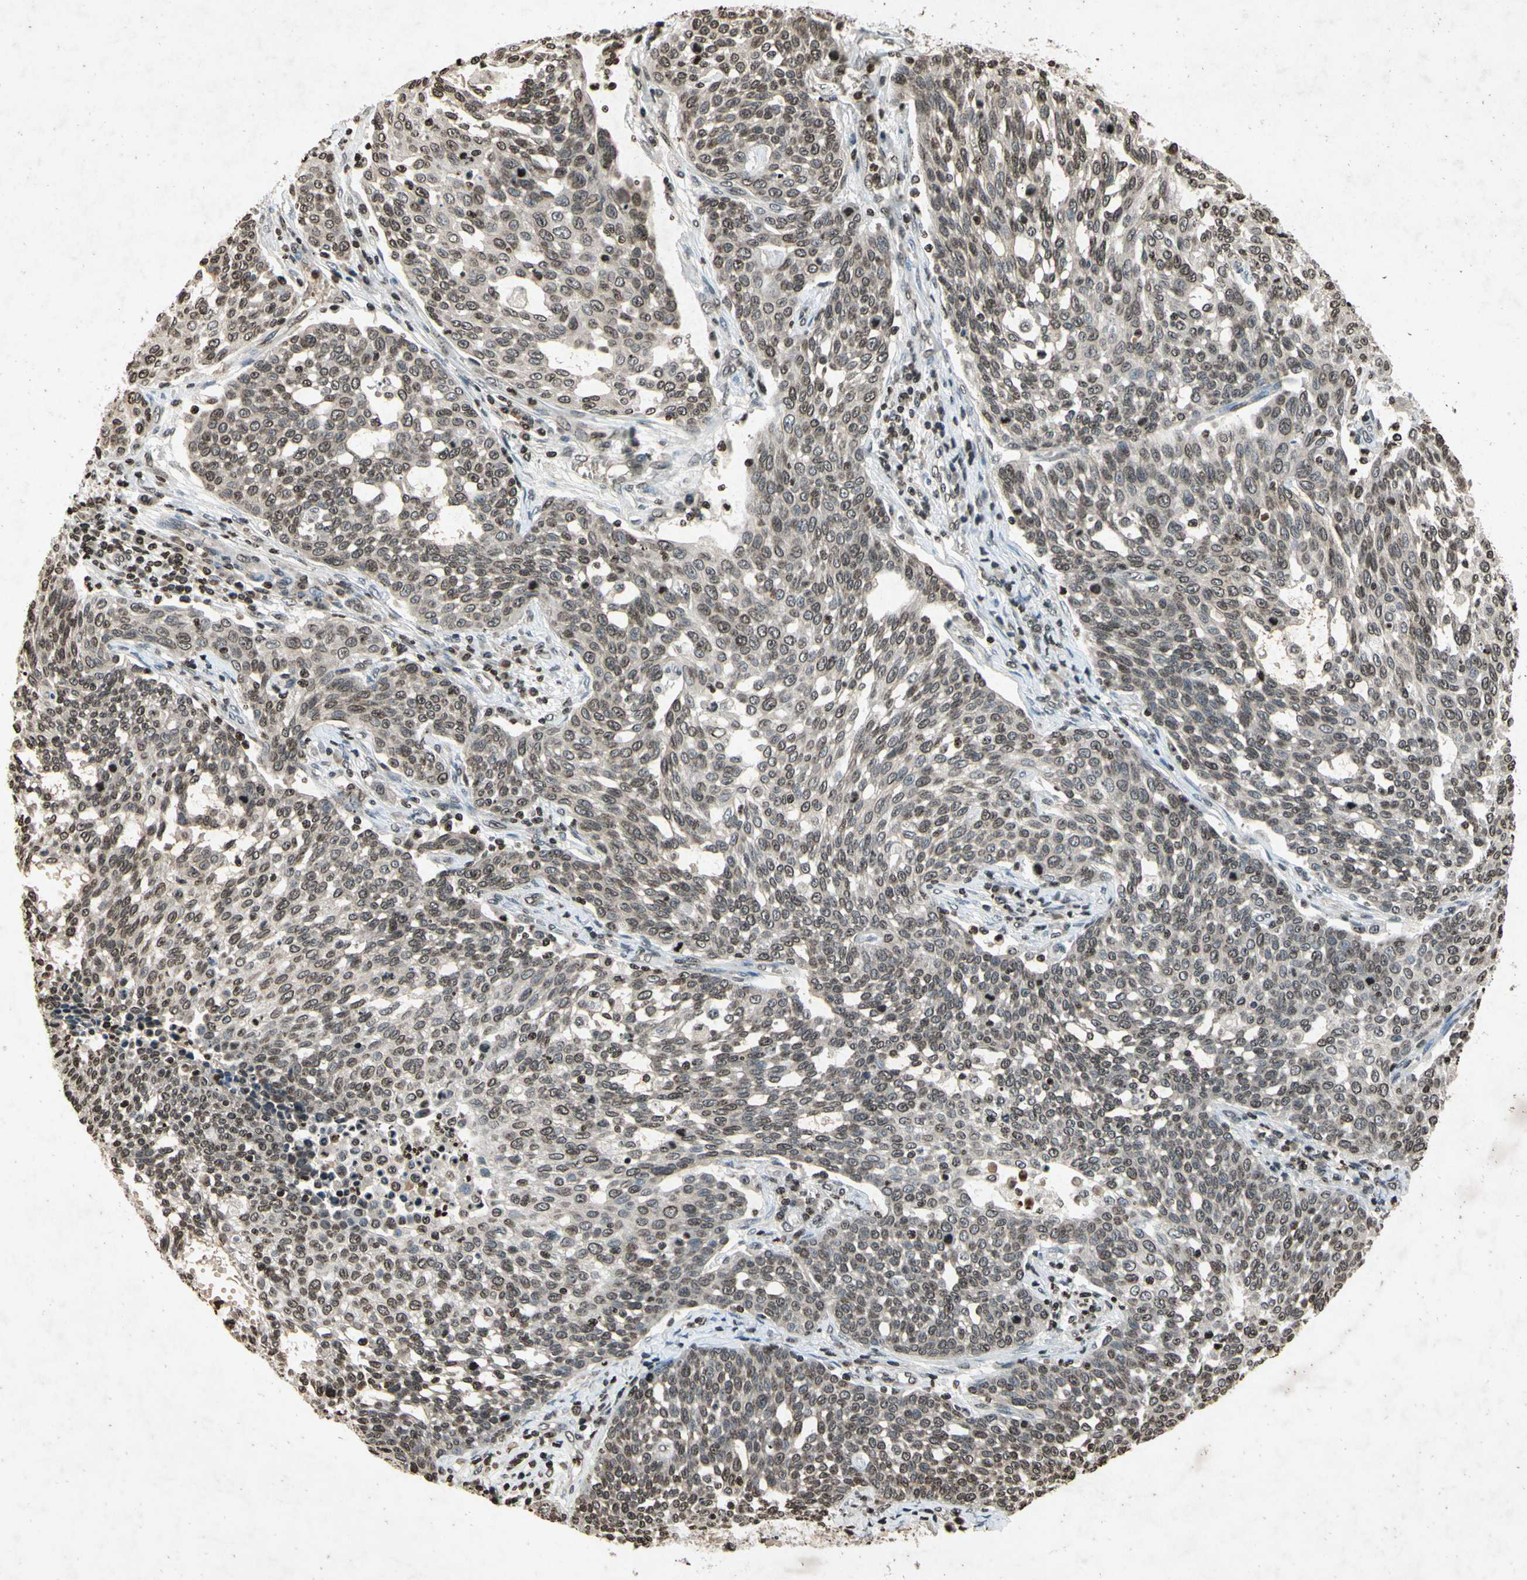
{"staining": {"intensity": "weak", "quantity": "25%-75%", "location": "nuclear"}, "tissue": "cervical cancer", "cell_type": "Tumor cells", "image_type": "cancer", "snomed": [{"axis": "morphology", "description": "Squamous cell carcinoma, NOS"}, {"axis": "topography", "description": "Cervix"}], "caption": "Human cervical cancer (squamous cell carcinoma) stained with a protein marker shows weak staining in tumor cells.", "gene": "HOXB3", "patient": {"sex": "female", "age": 34}}